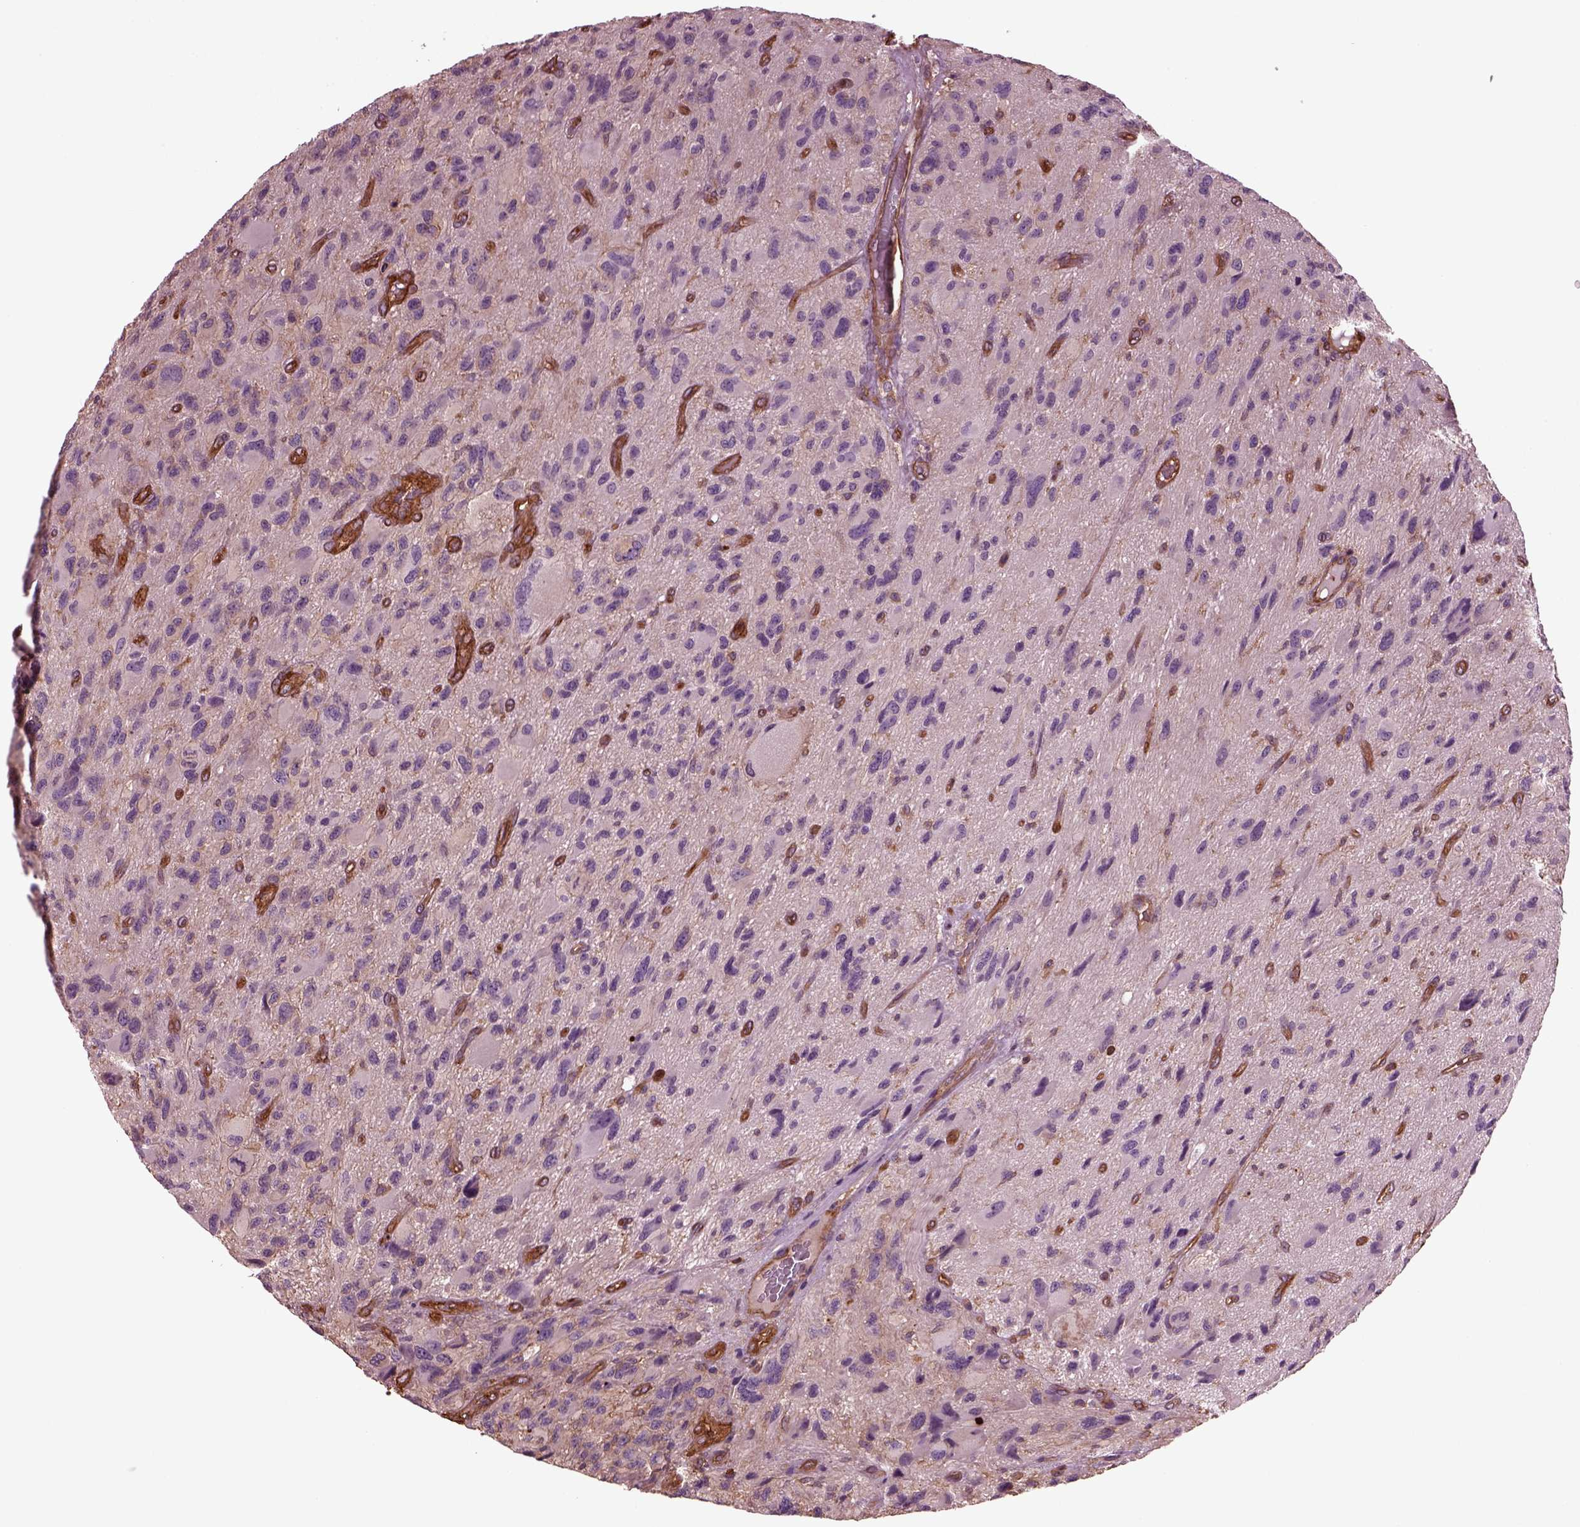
{"staining": {"intensity": "negative", "quantity": "none", "location": "none"}, "tissue": "glioma", "cell_type": "Tumor cells", "image_type": "cancer", "snomed": [{"axis": "morphology", "description": "Glioma, malignant, NOS"}, {"axis": "morphology", "description": "Glioma, malignant, High grade"}, {"axis": "topography", "description": "Brain"}], "caption": "Immunohistochemistry image of glioma (malignant) stained for a protein (brown), which shows no staining in tumor cells.", "gene": "MYL6", "patient": {"sex": "female", "age": 71}}